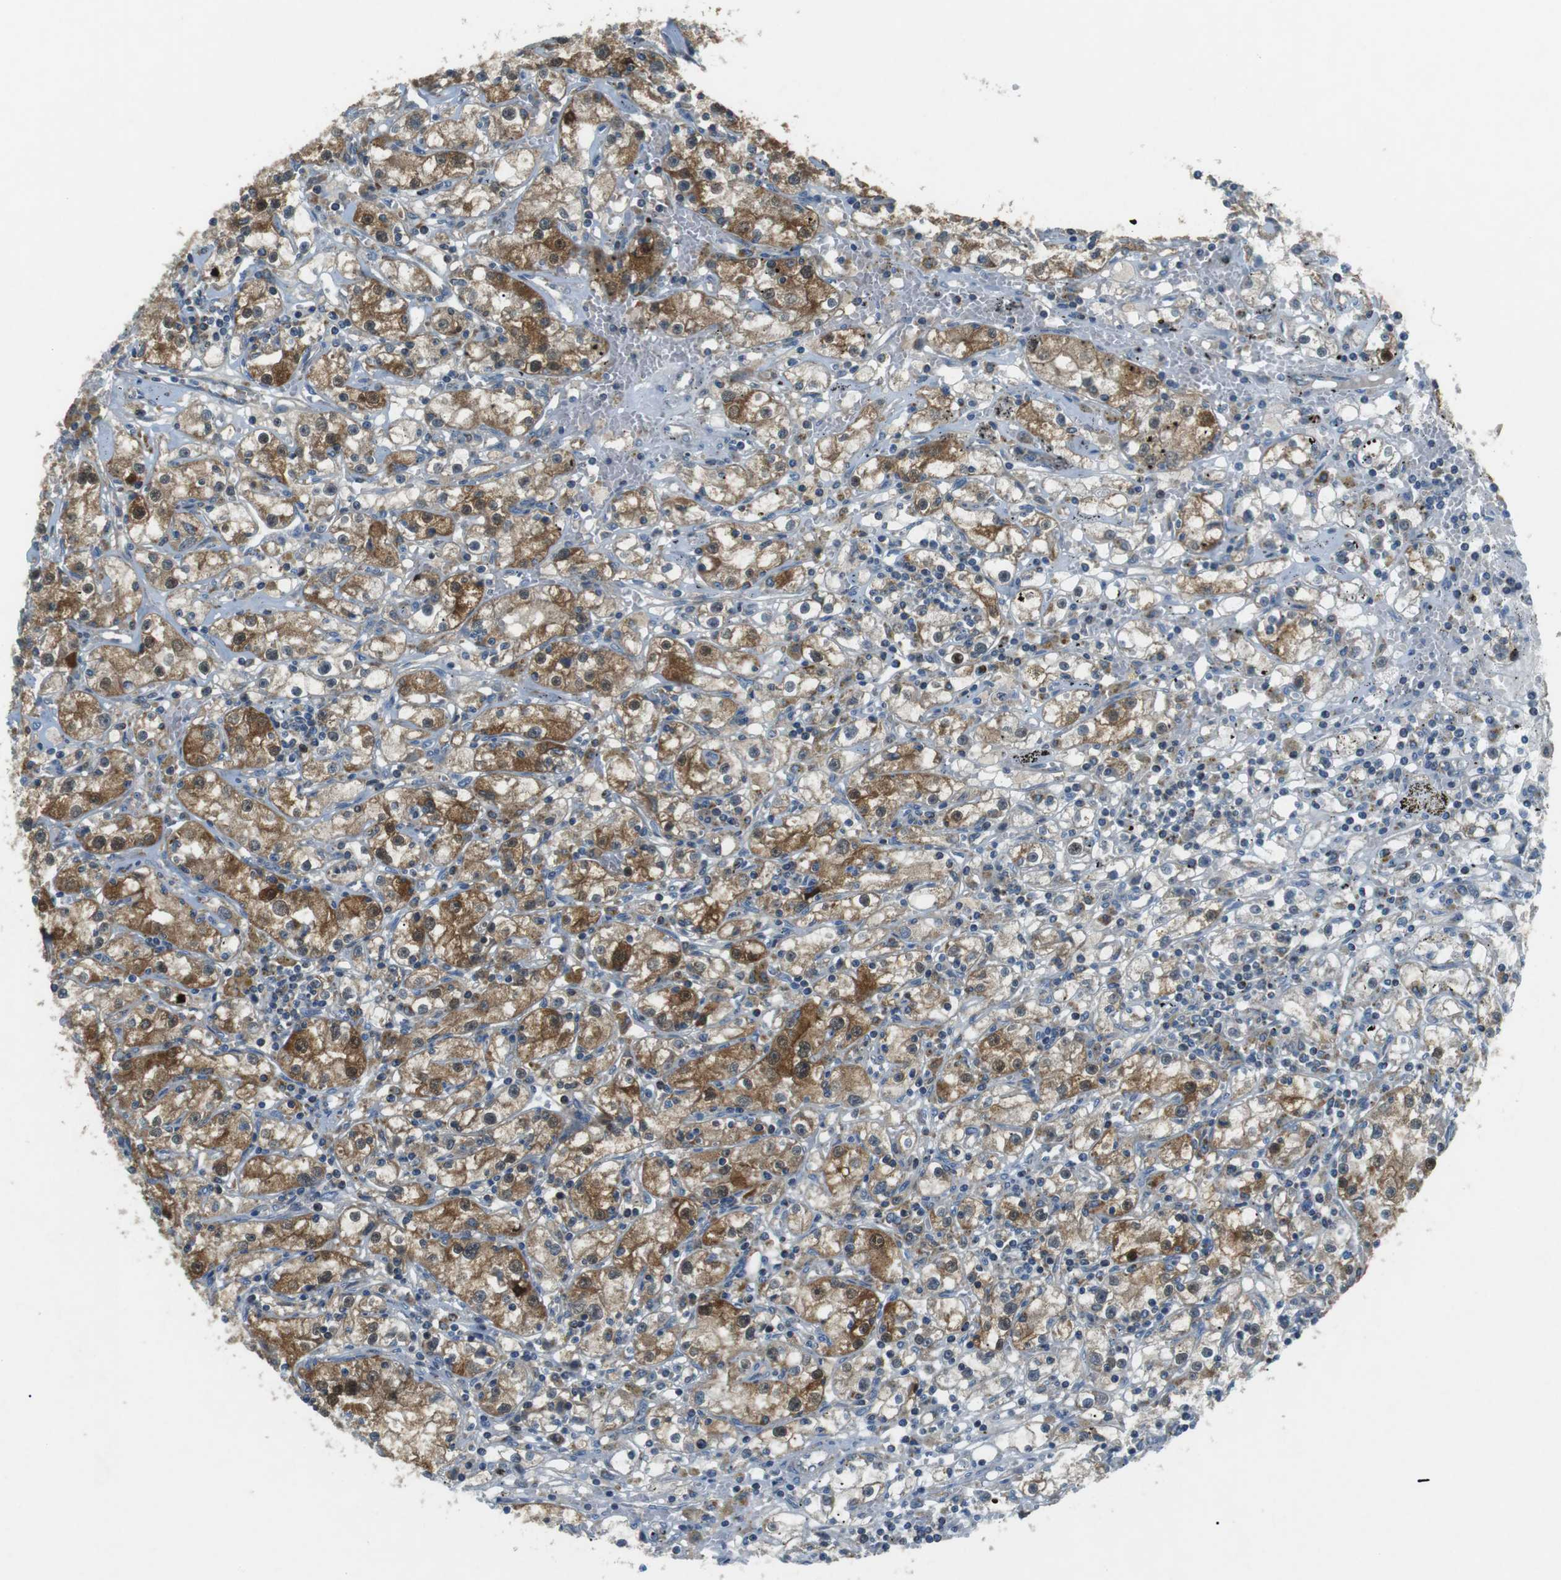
{"staining": {"intensity": "moderate", "quantity": ">75%", "location": "cytoplasmic/membranous"}, "tissue": "renal cancer", "cell_type": "Tumor cells", "image_type": "cancer", "snomed": [{"axis": "morphology", "description": "Adenocarcinoma, NOS"}, {"axis": "topography", "description": "Kidney"}], "caption": "Immunohistochemistry of human renal cancer shows medium levels of moderate cytoplasmic/membranous staining in approximately >75% of tumor cells.", "gene": "BACE1", "patient": {"sex": "male", "age": 56}}